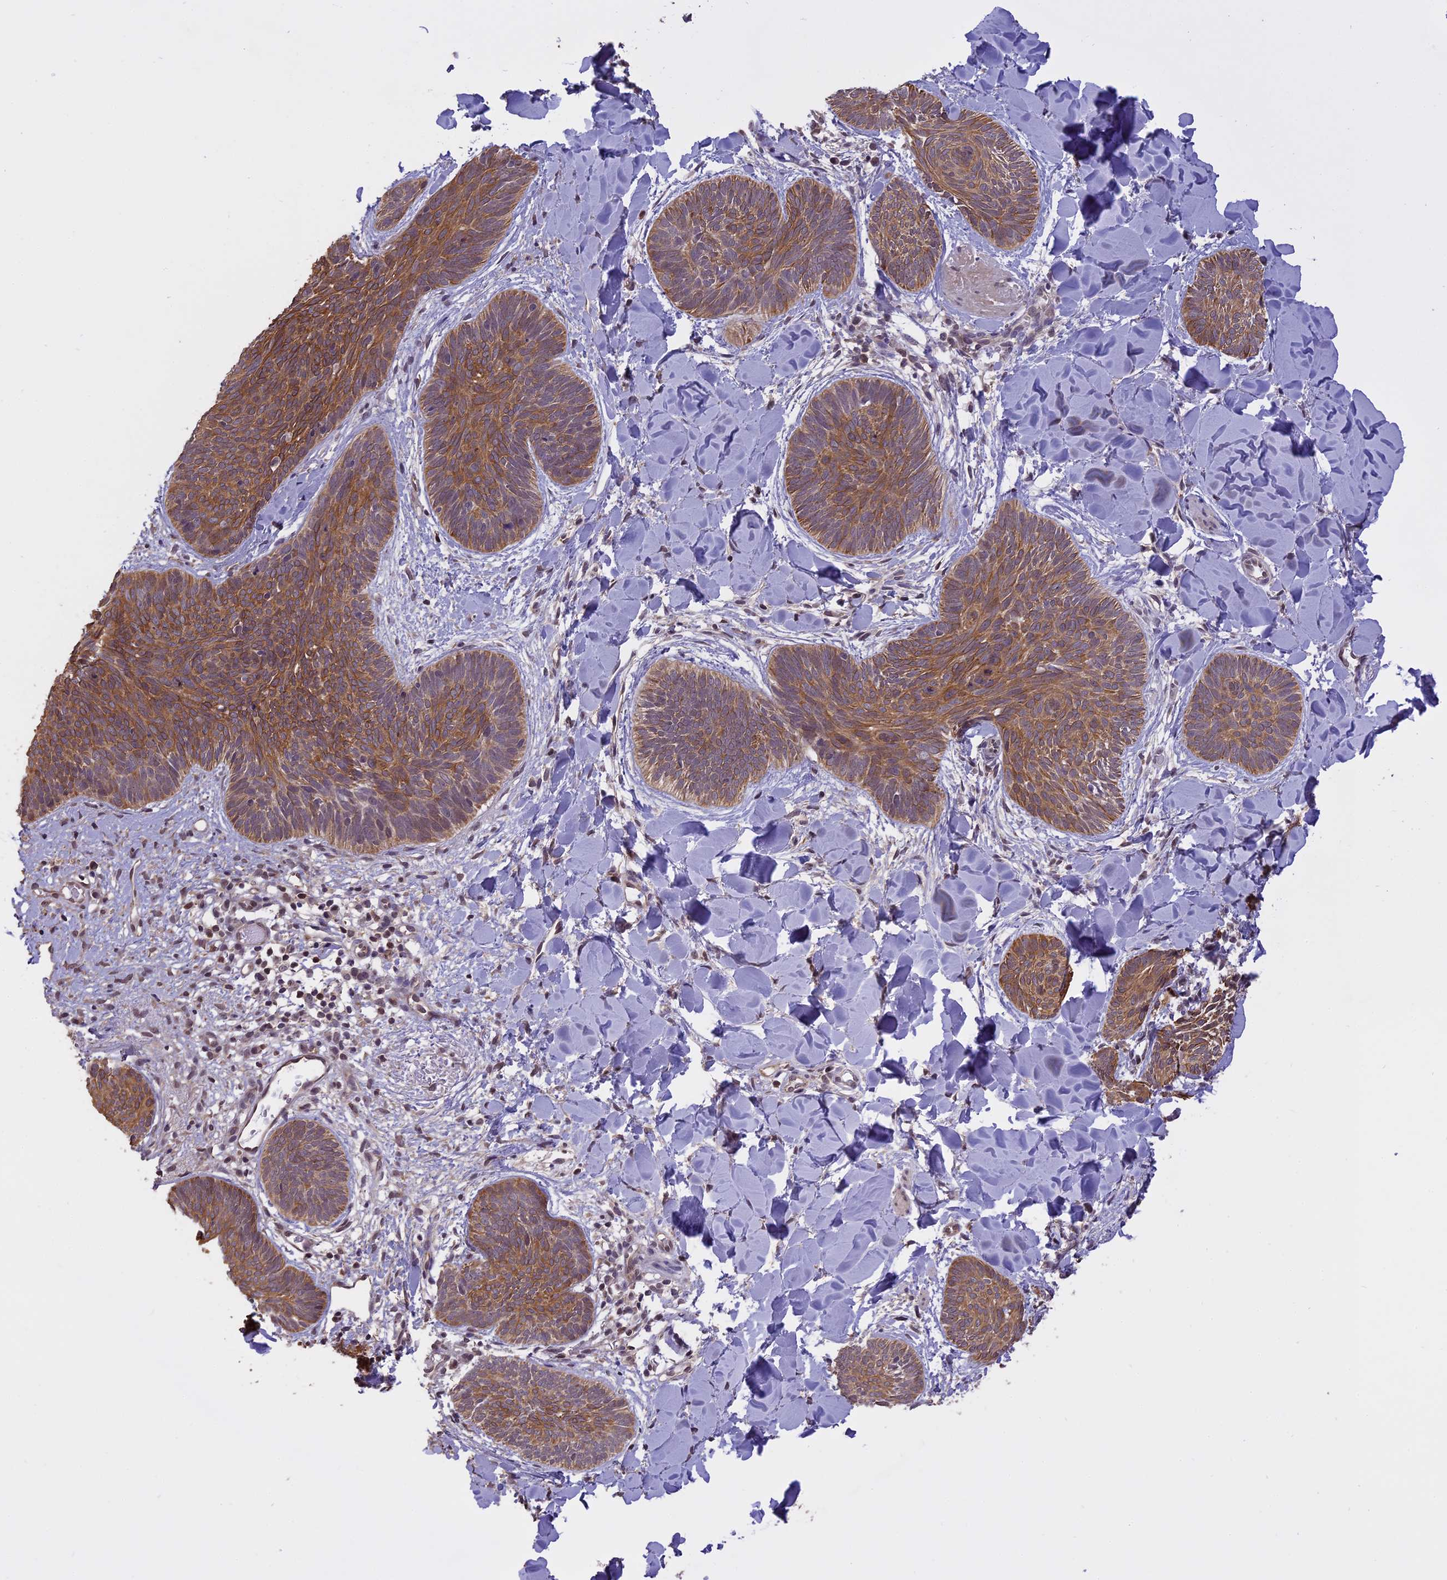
{"staining": {"intensity": "moderate", "quantity": ">75%", "location": "cytoplasmic/membranous"}, "tissue": "skin cancer", "cell_type": "Tumor cells", "image_type": "cancer", "snomed": [{"axis": "morphology", "description": "Basal cell carcinoma"}, {"axis": "topography", "description": "Skin"}], "caption": "A medium amount of moderate cytoplasmic/membranous positivity is seen in about >75% of tumor cells in basal cell carcinoma (skin) tissue.", "gene": "TIGD7", "patient": {"sex": "female", "age": 81}}